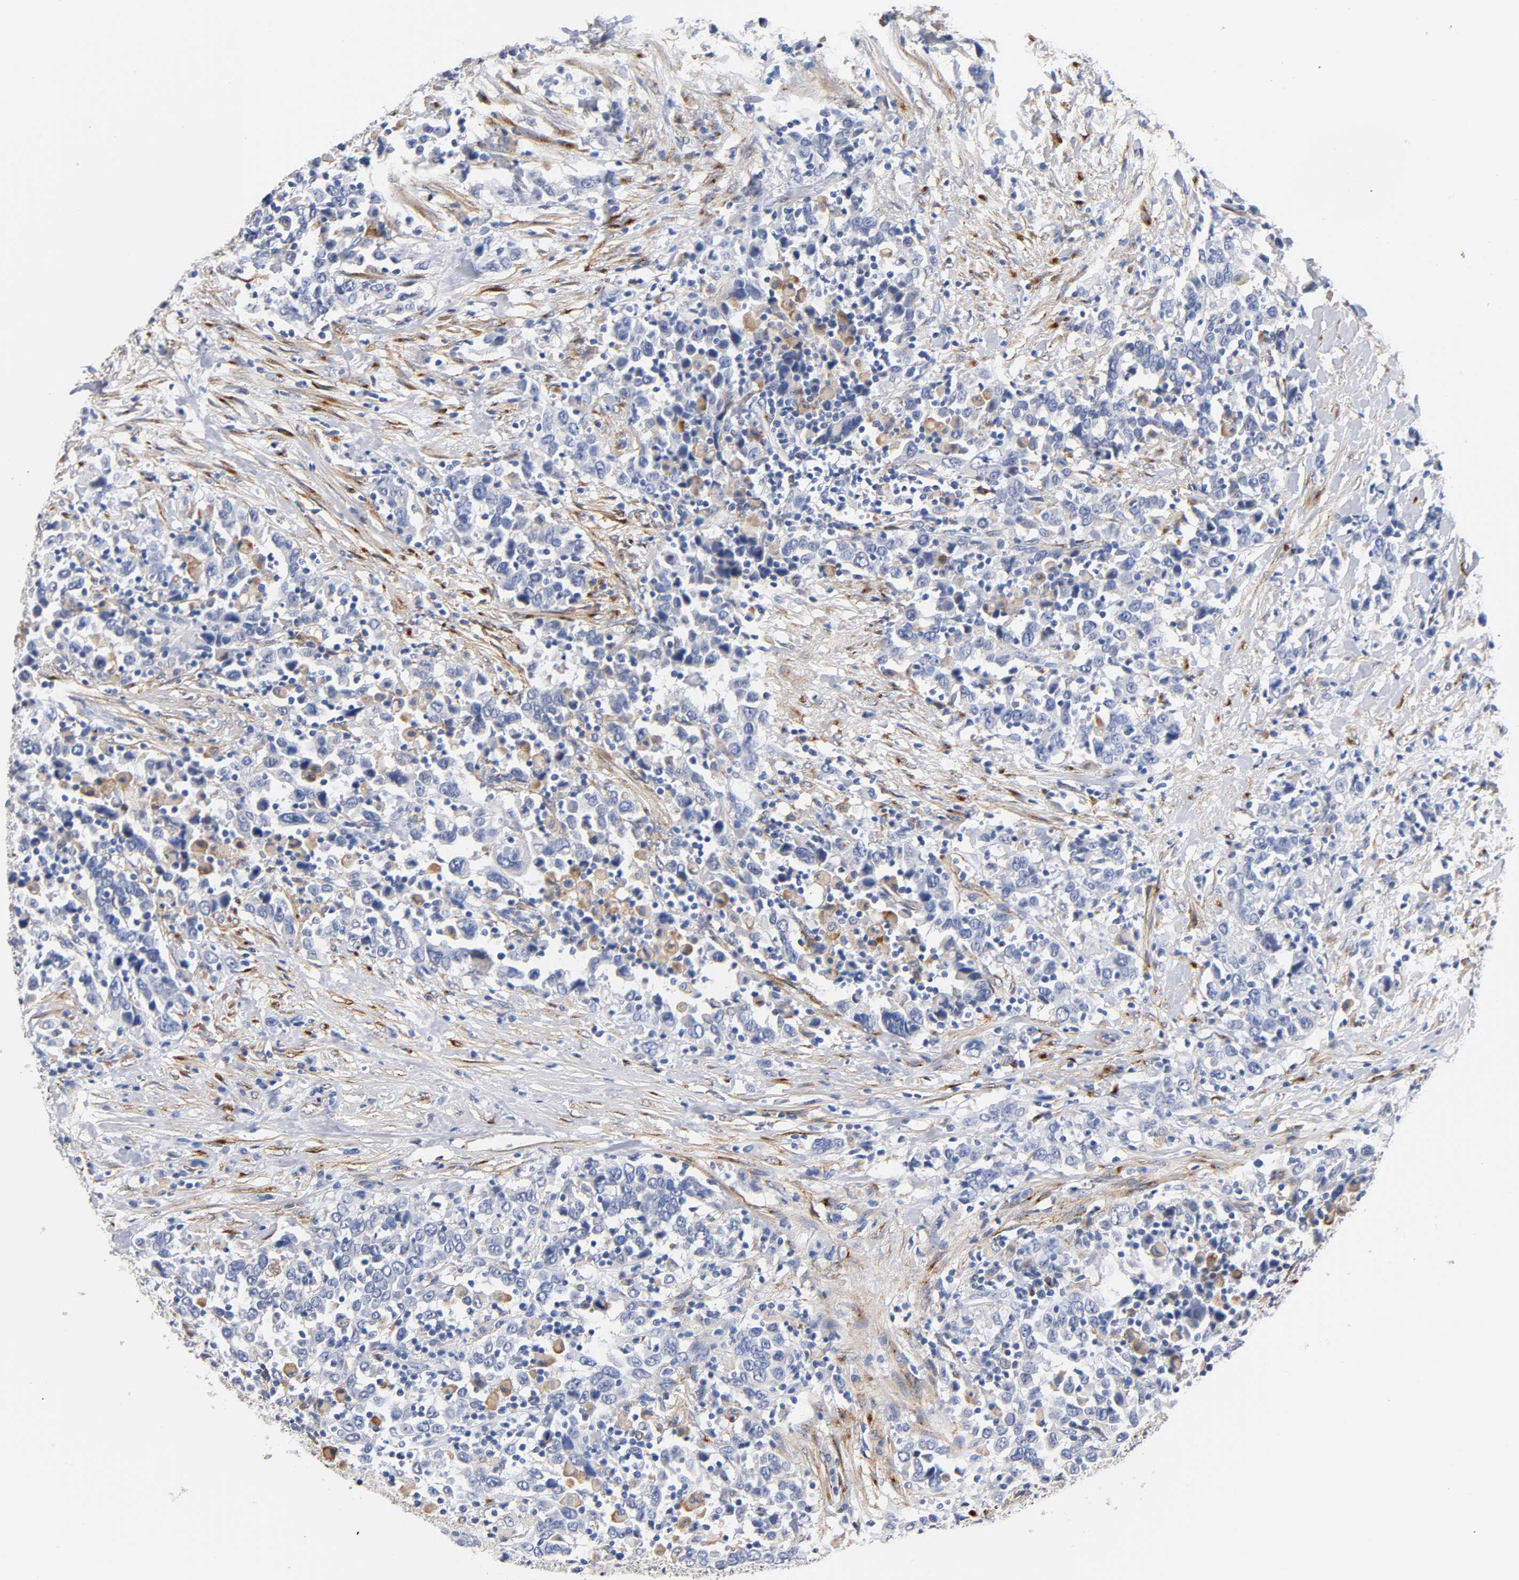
{"staining": {"intensity": "negative", "quantity": "none", "location": "none"}, "tissue": "urothelial cancer", "cell_type": "Tumor cells", "image_type": "cancer", "snomed": [{"axis": "morphology", "description": "Urothelial carcinoma, High grade"}, {"axis": "topography", "description": "Urinary bladder"}], "caption": "DAB (3,3'-diaminobenzidine) immunohistochemical staining of urothelial cancer exhibits no significant staining in tumor cells.", "gene": "LRP1", "patient": {"sex": "male", "age": 61}}